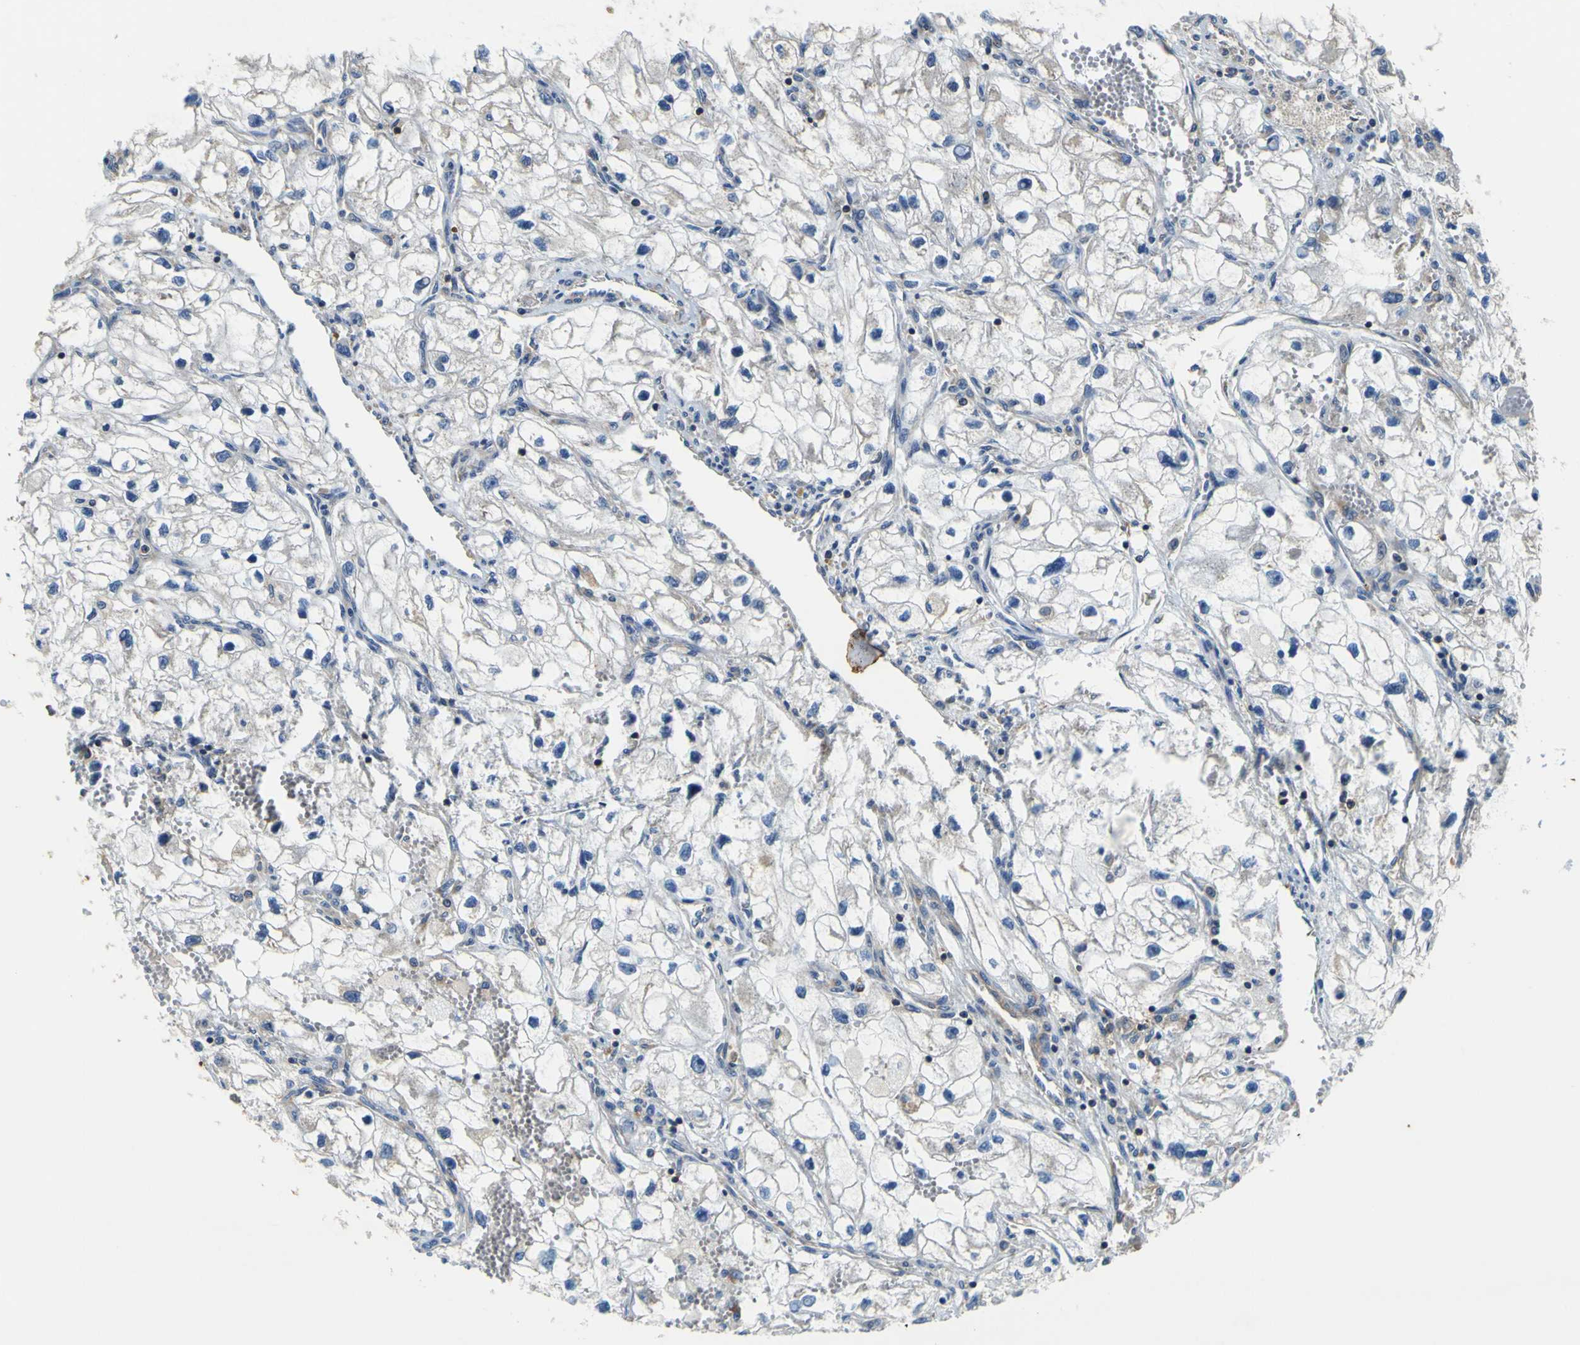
{"staining": {"intensity": "negative", "quantity": "none", "location": "none"}, "tissue": "renal cancer", "cell_type": "Tumor cells", "image_type": "cancer", "snomed": [{"axis": "morphology", "description": "Adenocarcinoma, NOS"}, {"axis": "topography", "description": "Kidney"}], "caption": "Renal cancer (adenocarcinoma) was stained to show a protein in brown. There is no significant staining in tumor cells. (Brightfield microscopy of DAB (3,3'-diaminobenzidine) IHC at high magnification).", "gene": "CNR2", "patient": {"sex": "female", "age": 70}}